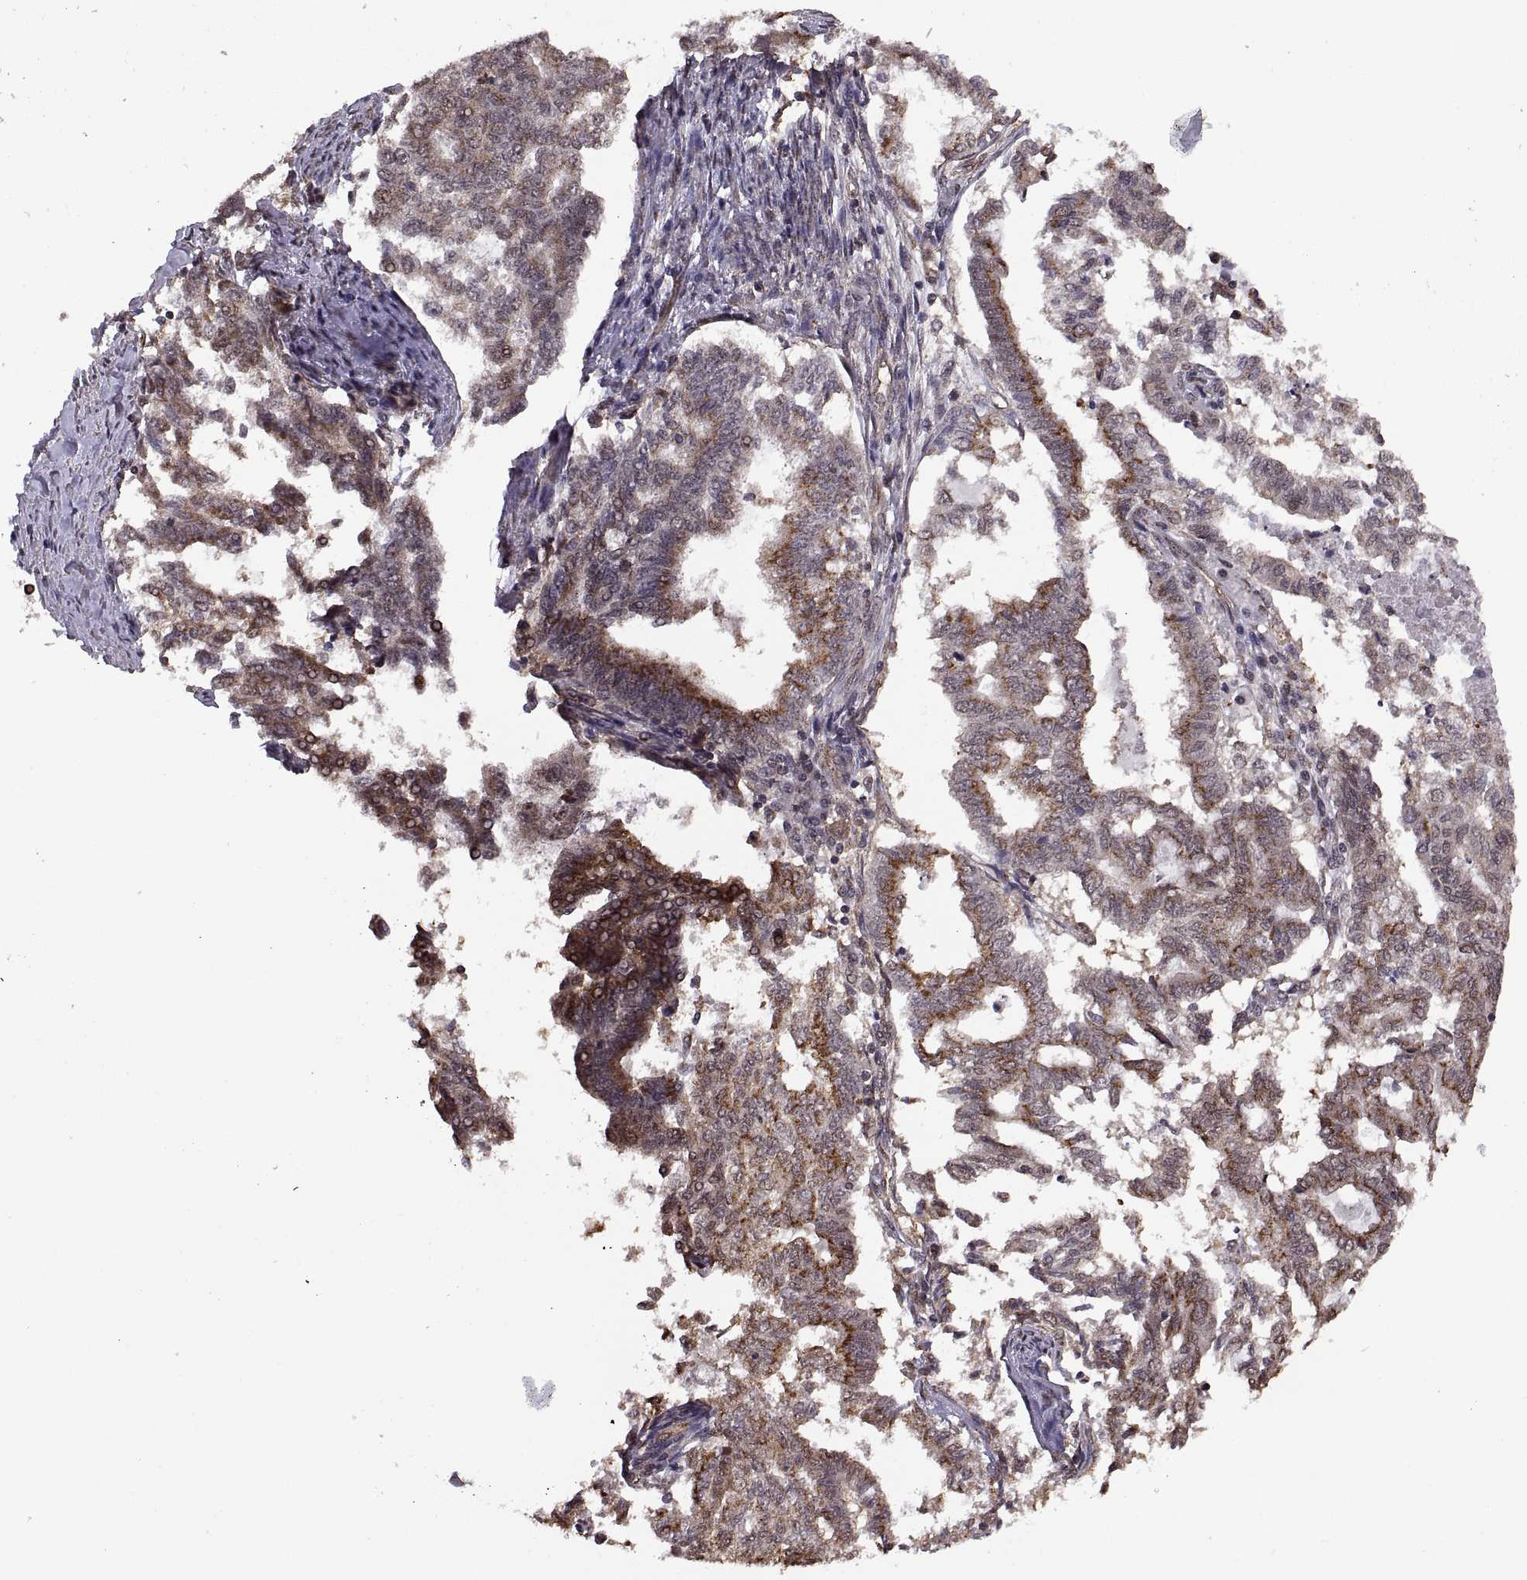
{"staining": {"intensity": "strong", "quantity": "25%-75%", "location": "cytoplasmic/membranous"}, "tissue": "endometrial cancer", "cell_type": "Tumor cells", "image_type": "cancer", "snomed": [{"axis": "morphology", "description": "Adenocarcinoma, NOS"}, {"axis": "topography", "description": "Endometrium"}], "caption": "An IHC histopathology image of tumor tissue is shown. Protein staining in brown labels strong cytoplasmic/membranous positivity in endometrial cancer within tumor cells.", "gene": "ARRB1", "patient": {"sex": "female", "age": 79}}